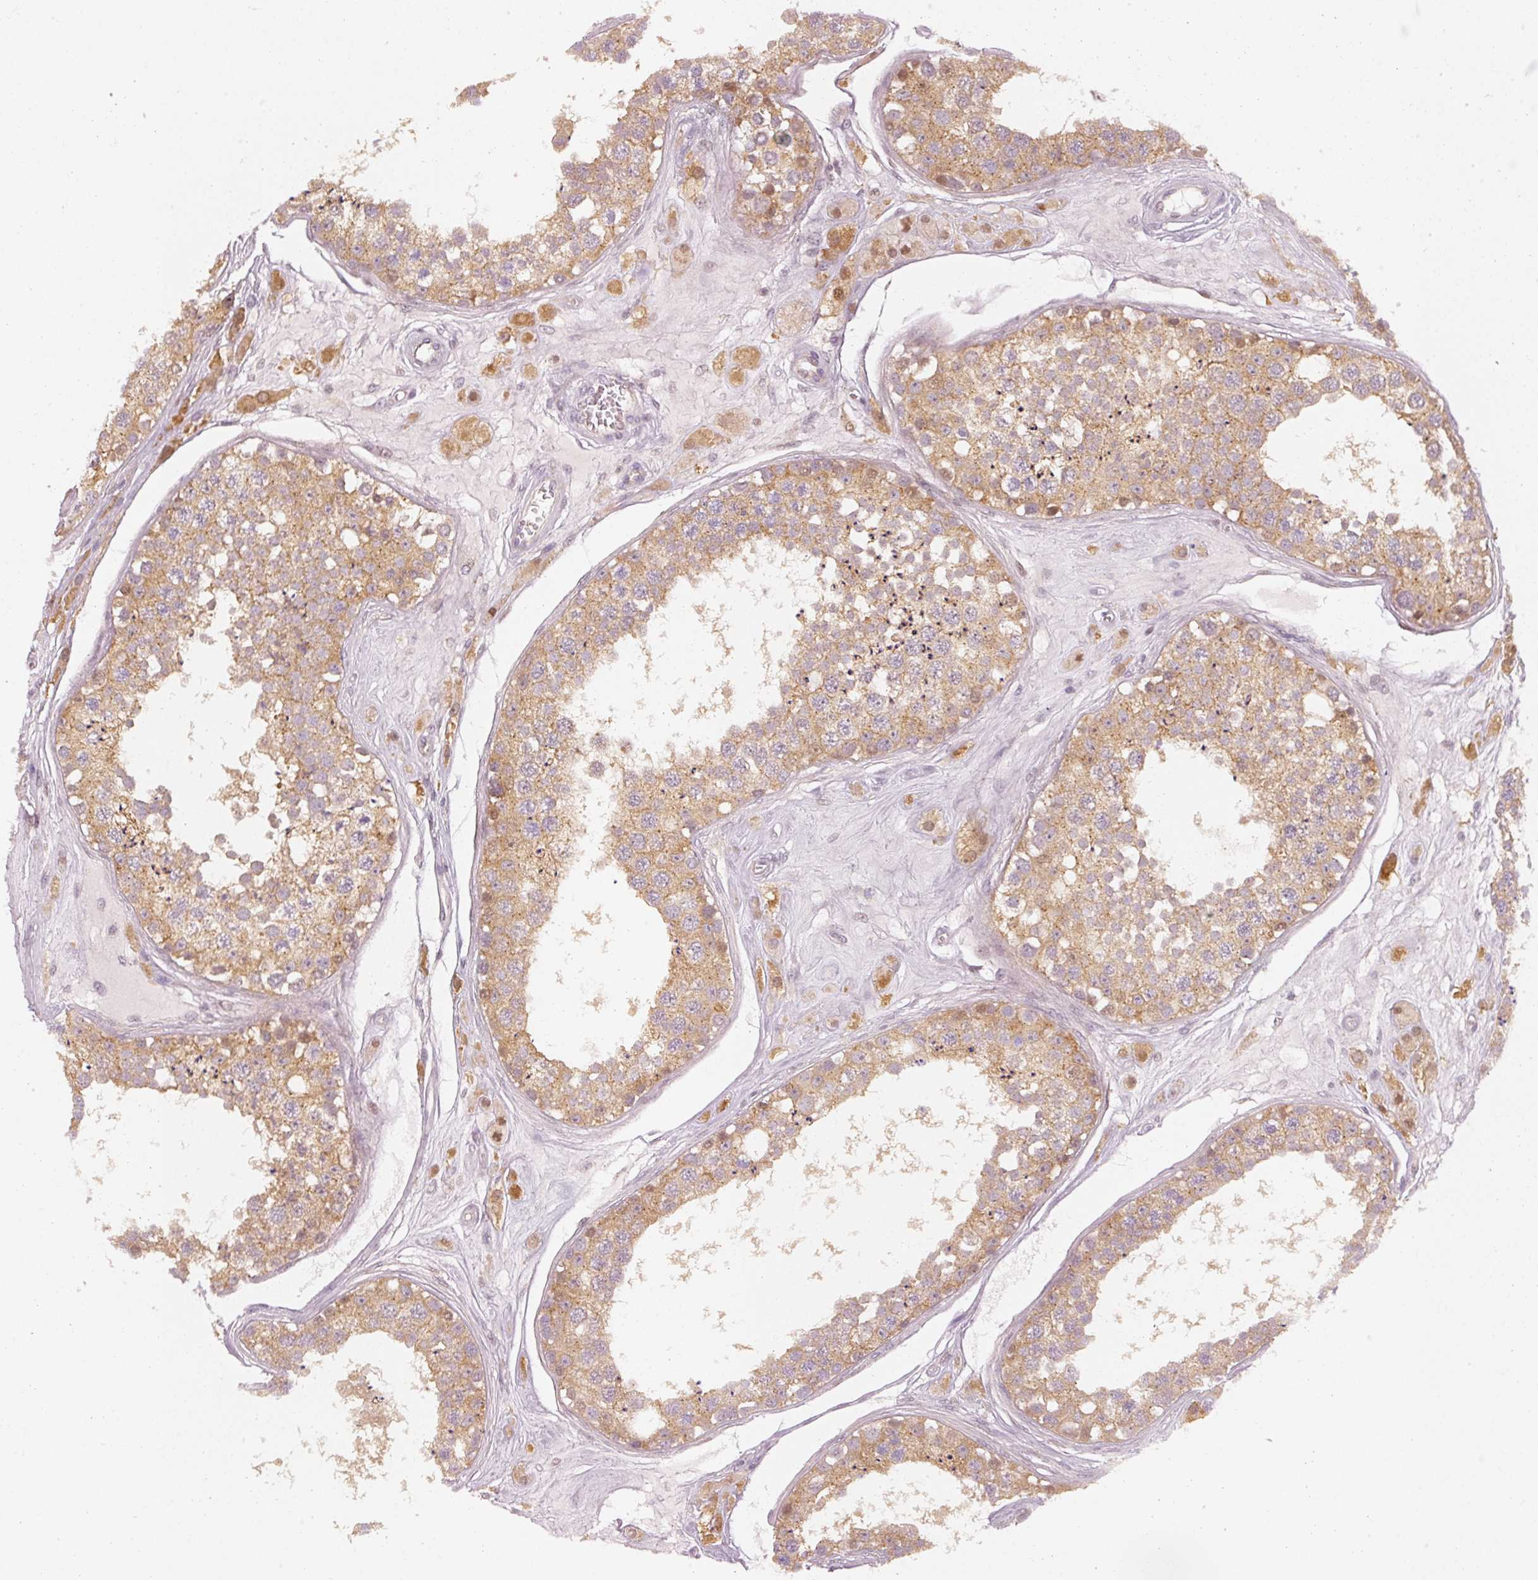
{"staining": {"intensity": "moderate", "quantity": "25%-75%", "location": "cytoplasmic/membranous"}, "tissue": "testis", "cell_type": "Cells in seminiferous ducts", "image_type": "normal", "snomed": [{"axis": "morphology", "description": "Normal tissue, NOS"}, {"axis": "topography", "description": "Testis"}], "caption": "Moderate cytoplasmic/membranous staining is seen in approximately 25%-75% of cells in seminiferous ducts in benign testis. (IHC, brightfield microscopy, high magnification).", "gene": "DAPP1", "patient": {"sex": "male", "age": 25}}